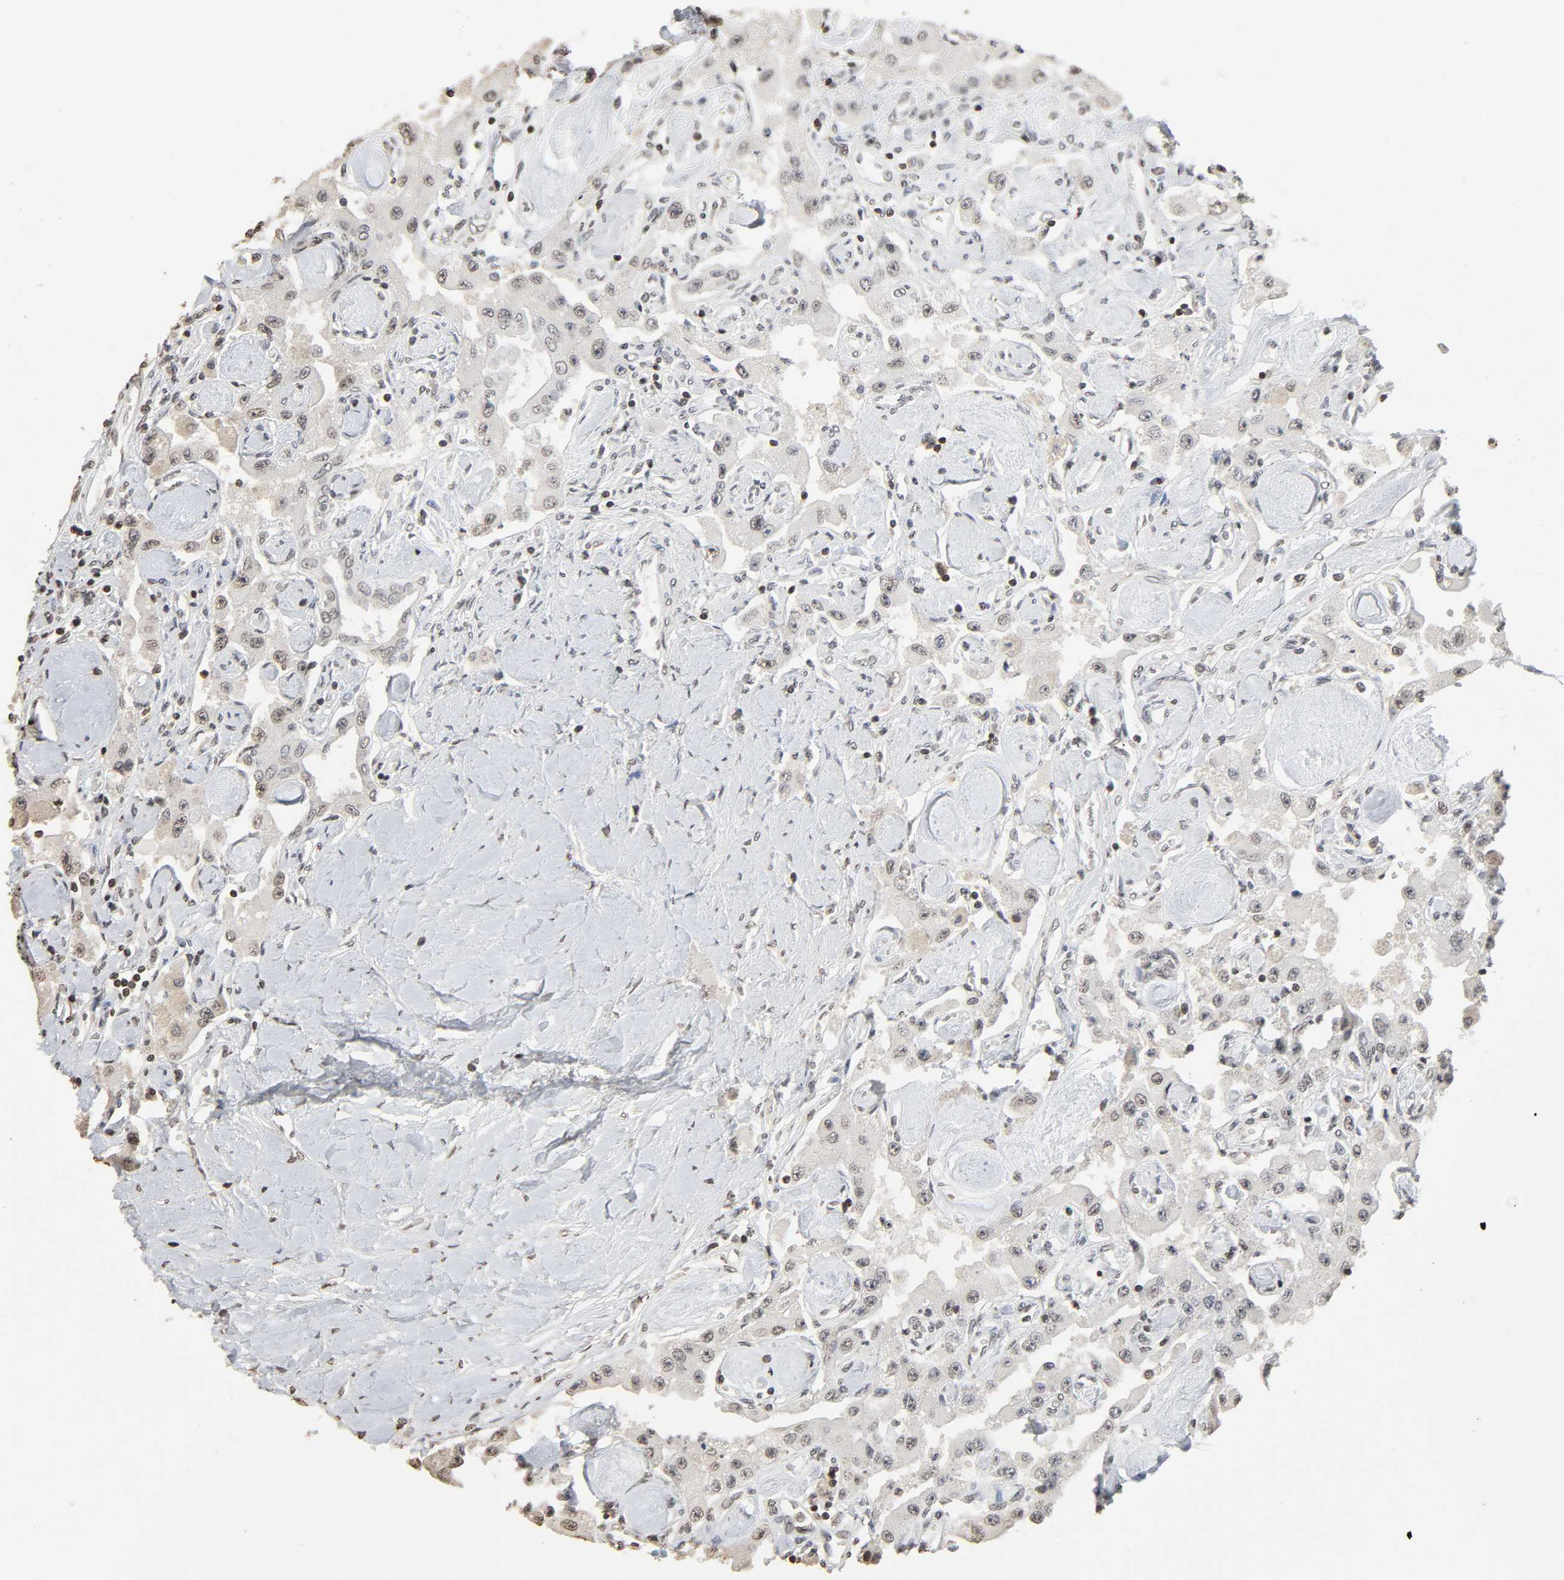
{"staining": {"intensity": "weak", "quantity": "<25%", "location": "nuclear"}, "tissue": "carcinoid", "cell_type": "Tumor cells", "image_type": "cancer", "snomed": [{"axis": "morphology", "description": "Carcinoid, malignant, NOS"}, {"axis": "topography", "description": "Pancreas"}], "caption": "There is no significant staining in tumor cells of malignant carcinoid.", "gene": "STK4", "patient": {"sex": "male", "age": 41}}